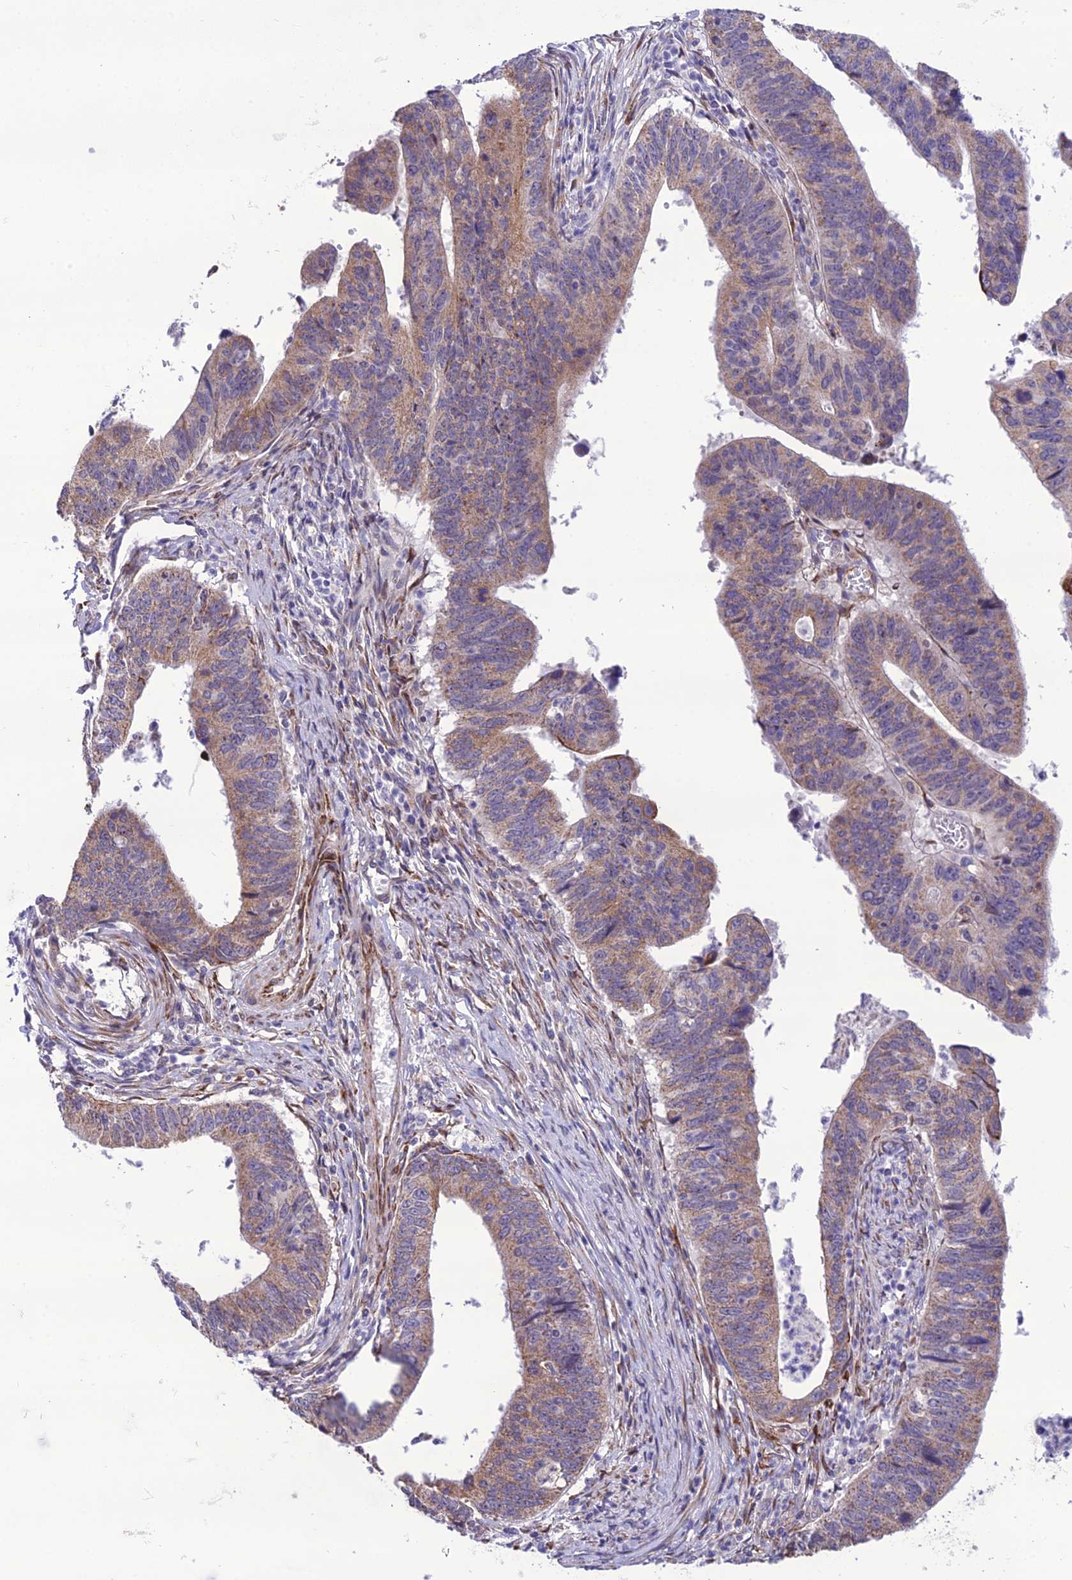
{"staining": {"intensity": "weak", "quantity": ">75%", "location": "cytoplasmic/membranous"}, "tissue": "stomach cancer", "cell_type": "Tumor cells", "image_type": "cancer", "snomed": [{"axis": "morphology", "description": "Adenocarcinoma, NOS"}, {"axis": "topography", "description": "Stomach"}], "caption": "This is a histology image of immunohistochemistry staining of stomach adenocarcinoma, which shows weak positivity in the cytoplasmic/membranous of tumor cells.", "gene": "NODAL", "patient": {"sex": "male", "age": 59}}